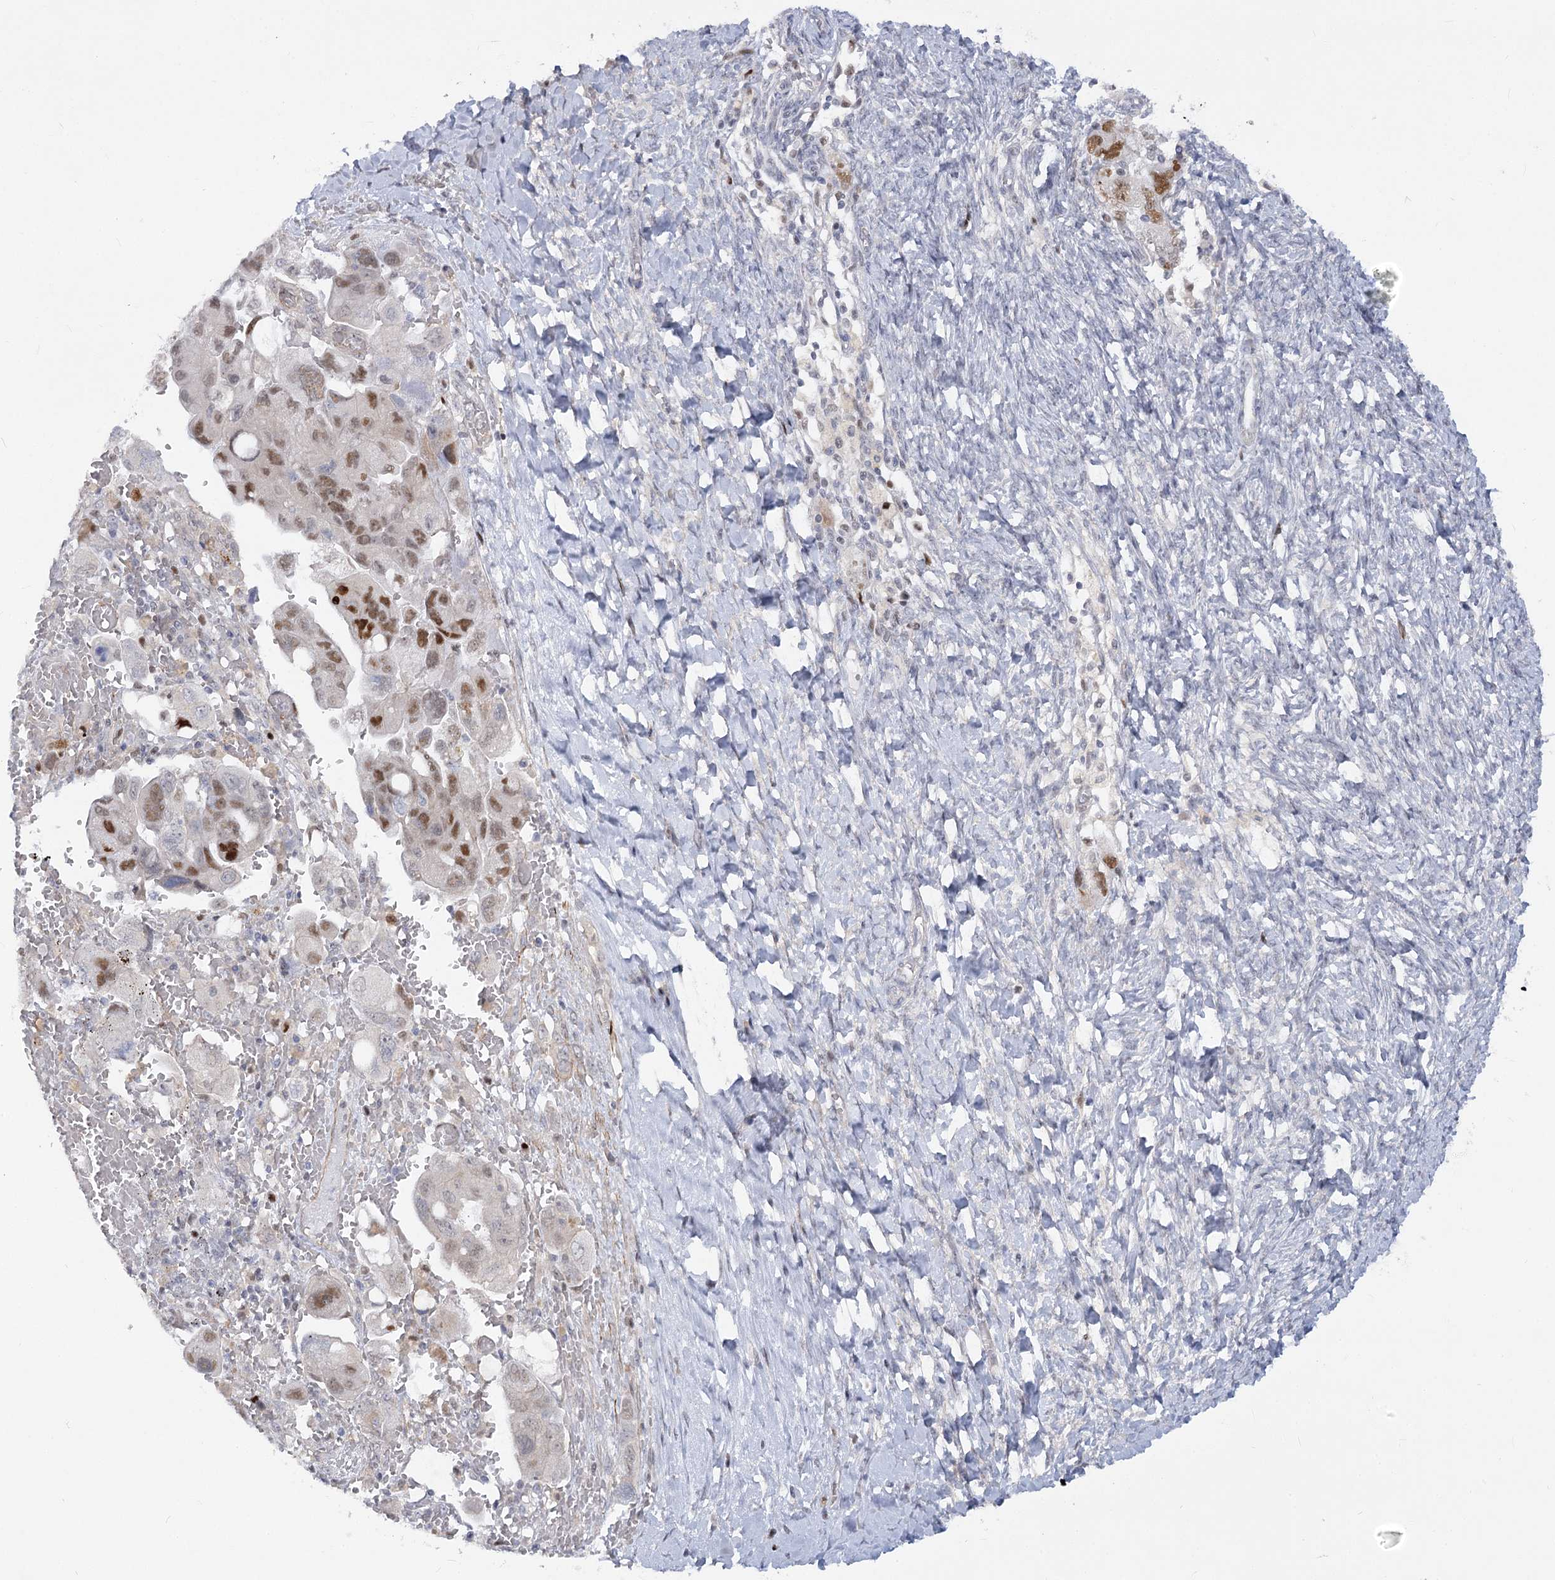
{"staining": {"intensity": "moderate", "quantity": "25%-75%", "location": "nuclear"}, "tissue": "ovarian cancer", "cell_type": "Tumor cells", "image_type": "cancer", "snomed": [{"axis": "morphology", "description": "Carcinoma, NOS"}, {"axis": "morphology", "description": "Cystadenocarcinoma, serous, NOS"}, {"axis": "topography", "description": "Ovary"}], "caption": "Immunohistochemical staining of ovarian cancer (serous cystadenocarcinoma) demonstrates medium levels of moderate nuclear protein staining in approximately 25%-75% of tumor cells.", "gene": "ARSI", "patient": {"sex": "female", "age": 69}}